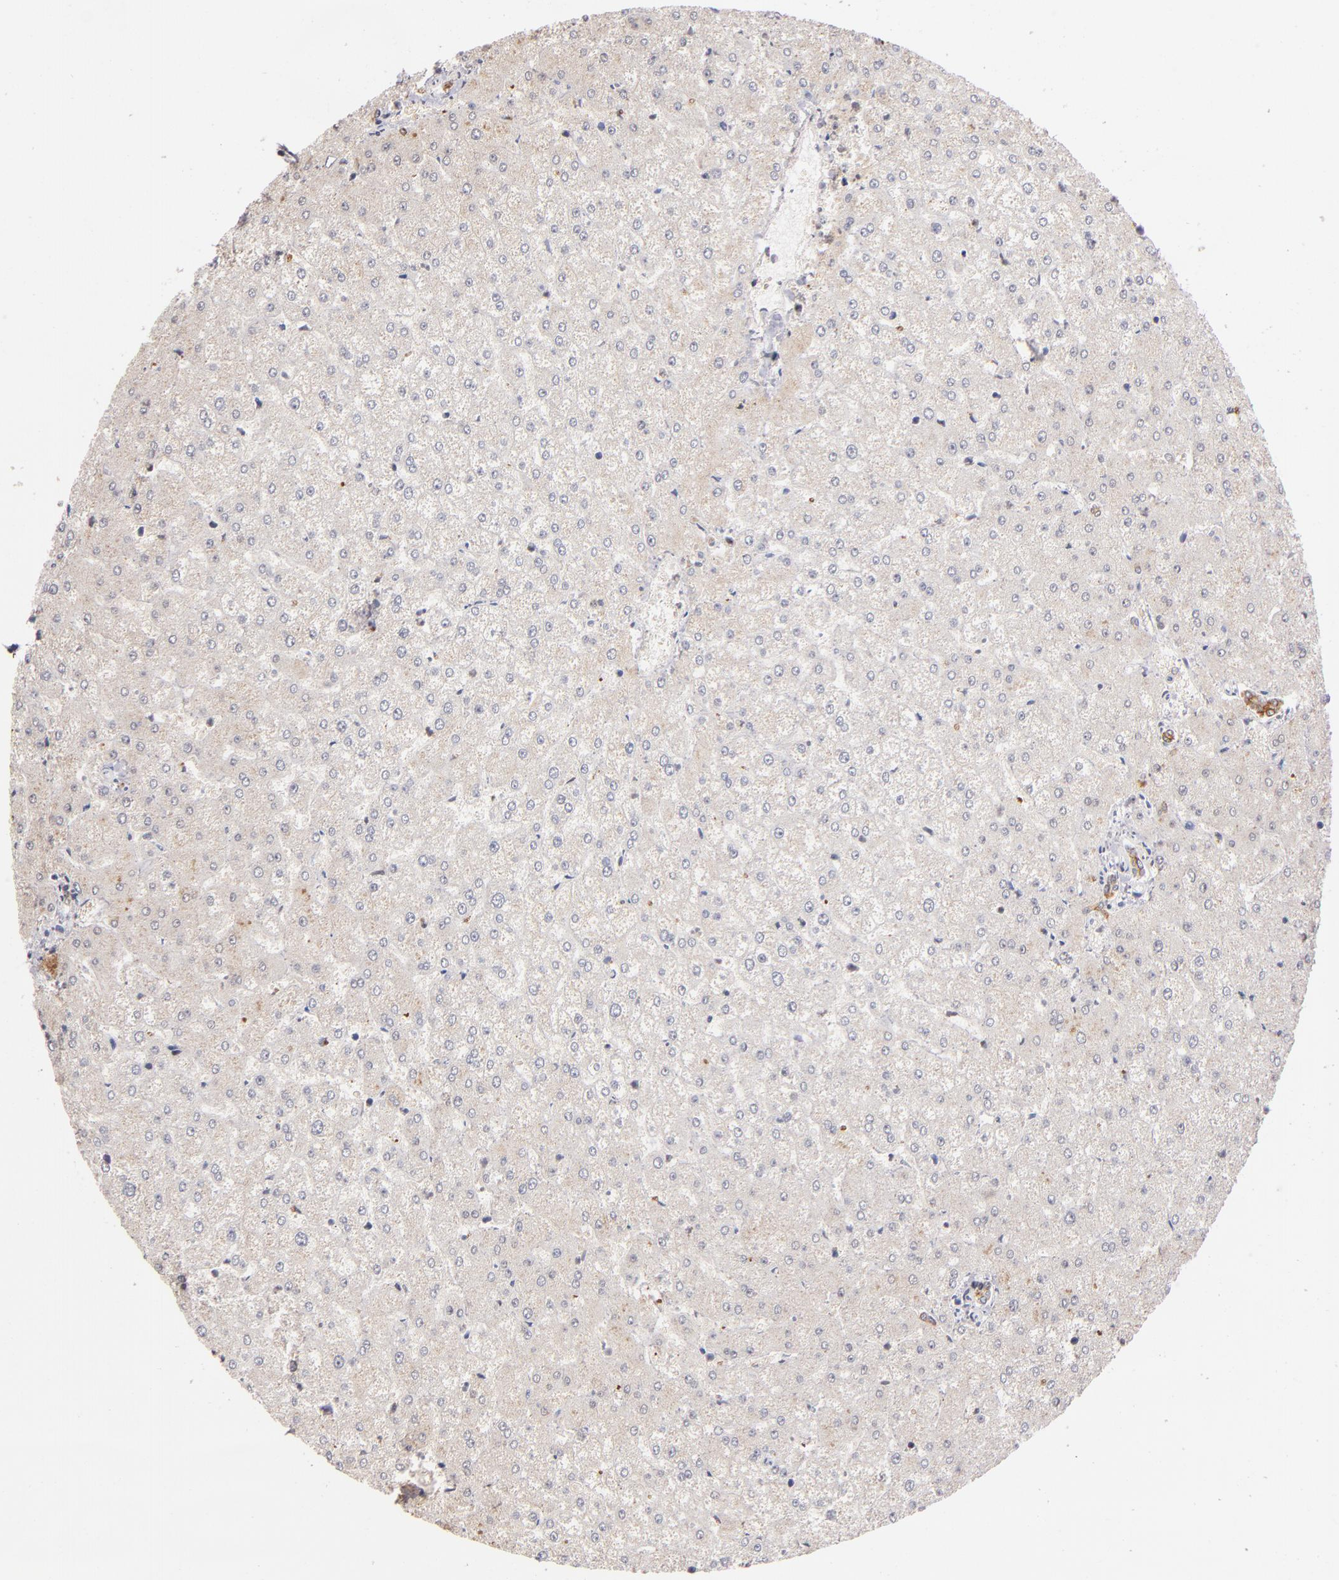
{"staining": {"intensity": "moderate", "quantity": ">75%", "location": "cytoplasmic/membranous"}, "tissue": "liver", "cell_type": "Cholangiocytes", "image_type": "normal", "snomed": [{"axis": "morphology", "description": "Normal tissue, NOS"}, {"axis": "topography", "description": "Liver"}], "caption": "Protein positivity by immunohistochemistry (IHC) demonstrates moderate cytoplasmic/membranous positivity in about >75% of cholangiocytes in benign liver. (DAB IHC, brown staining for protein, blue staining for nuclei).", "gene": "PCNX4", "patient": {"sex": "female", "age": 32}}